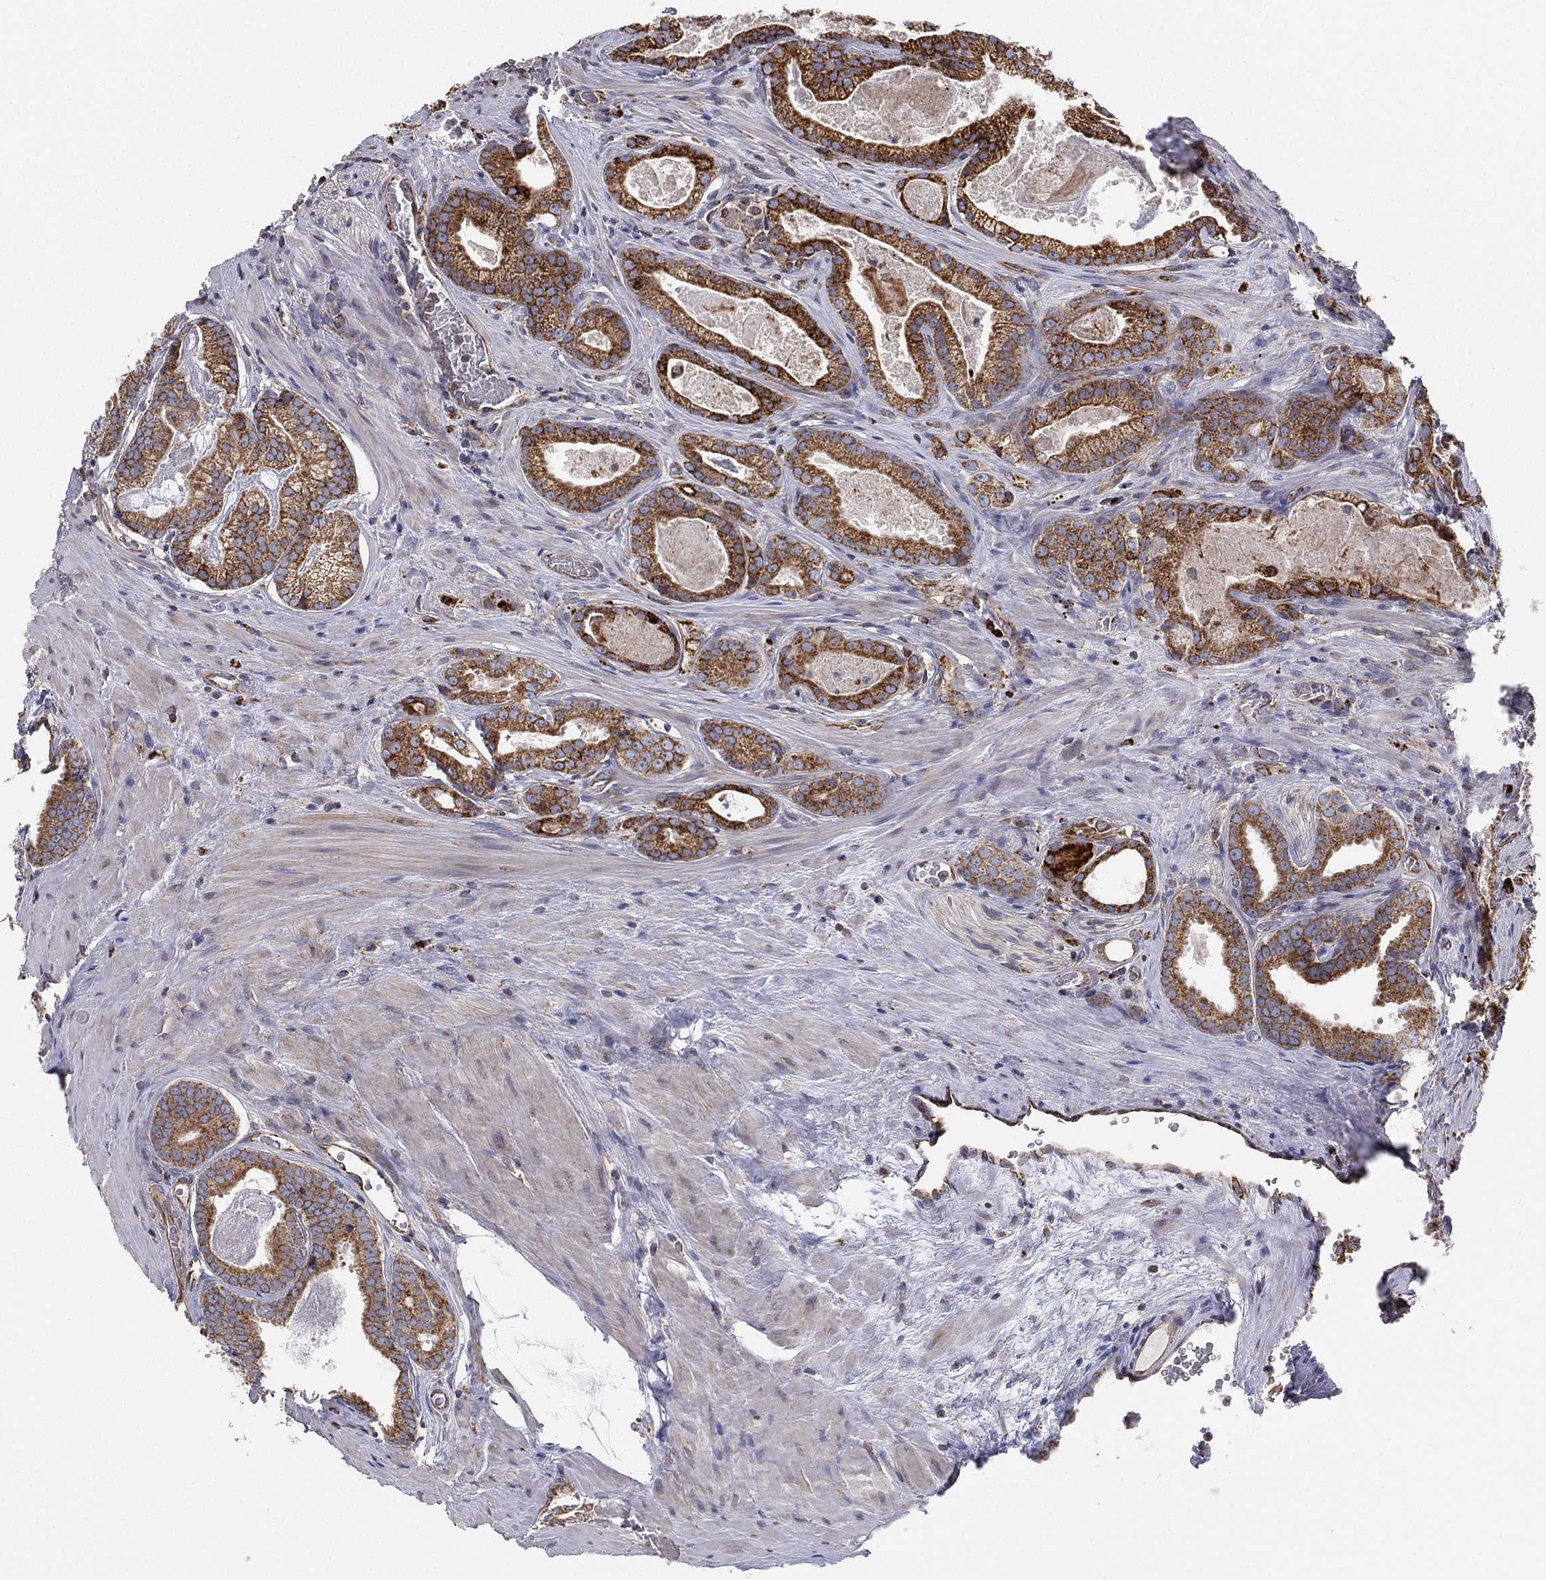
{"staining": {"intensity": "moderate", "quantity": "25%-75%", "location": "cytoplasmic/membranous"}, "tissue": "prostate cancer", "cell_type": "Tumor cells", "image_type": "cancer", "snomed": [{"axis": "morphology", "description": "Adenocarcinoma, NOS"}, {"axis": "topography", "description": "Prostate"}], "caption": "Protein staining of prostate adenocarcinoma tissue displays moderate cytoplasmic/membranous positivity in about 25%-75% of tumor cells. (DAB IHC, brown staining for protein, blue staining for nuclei).", "gene": "CYB5B", "patient": {"sex": "male", "age": 61}}